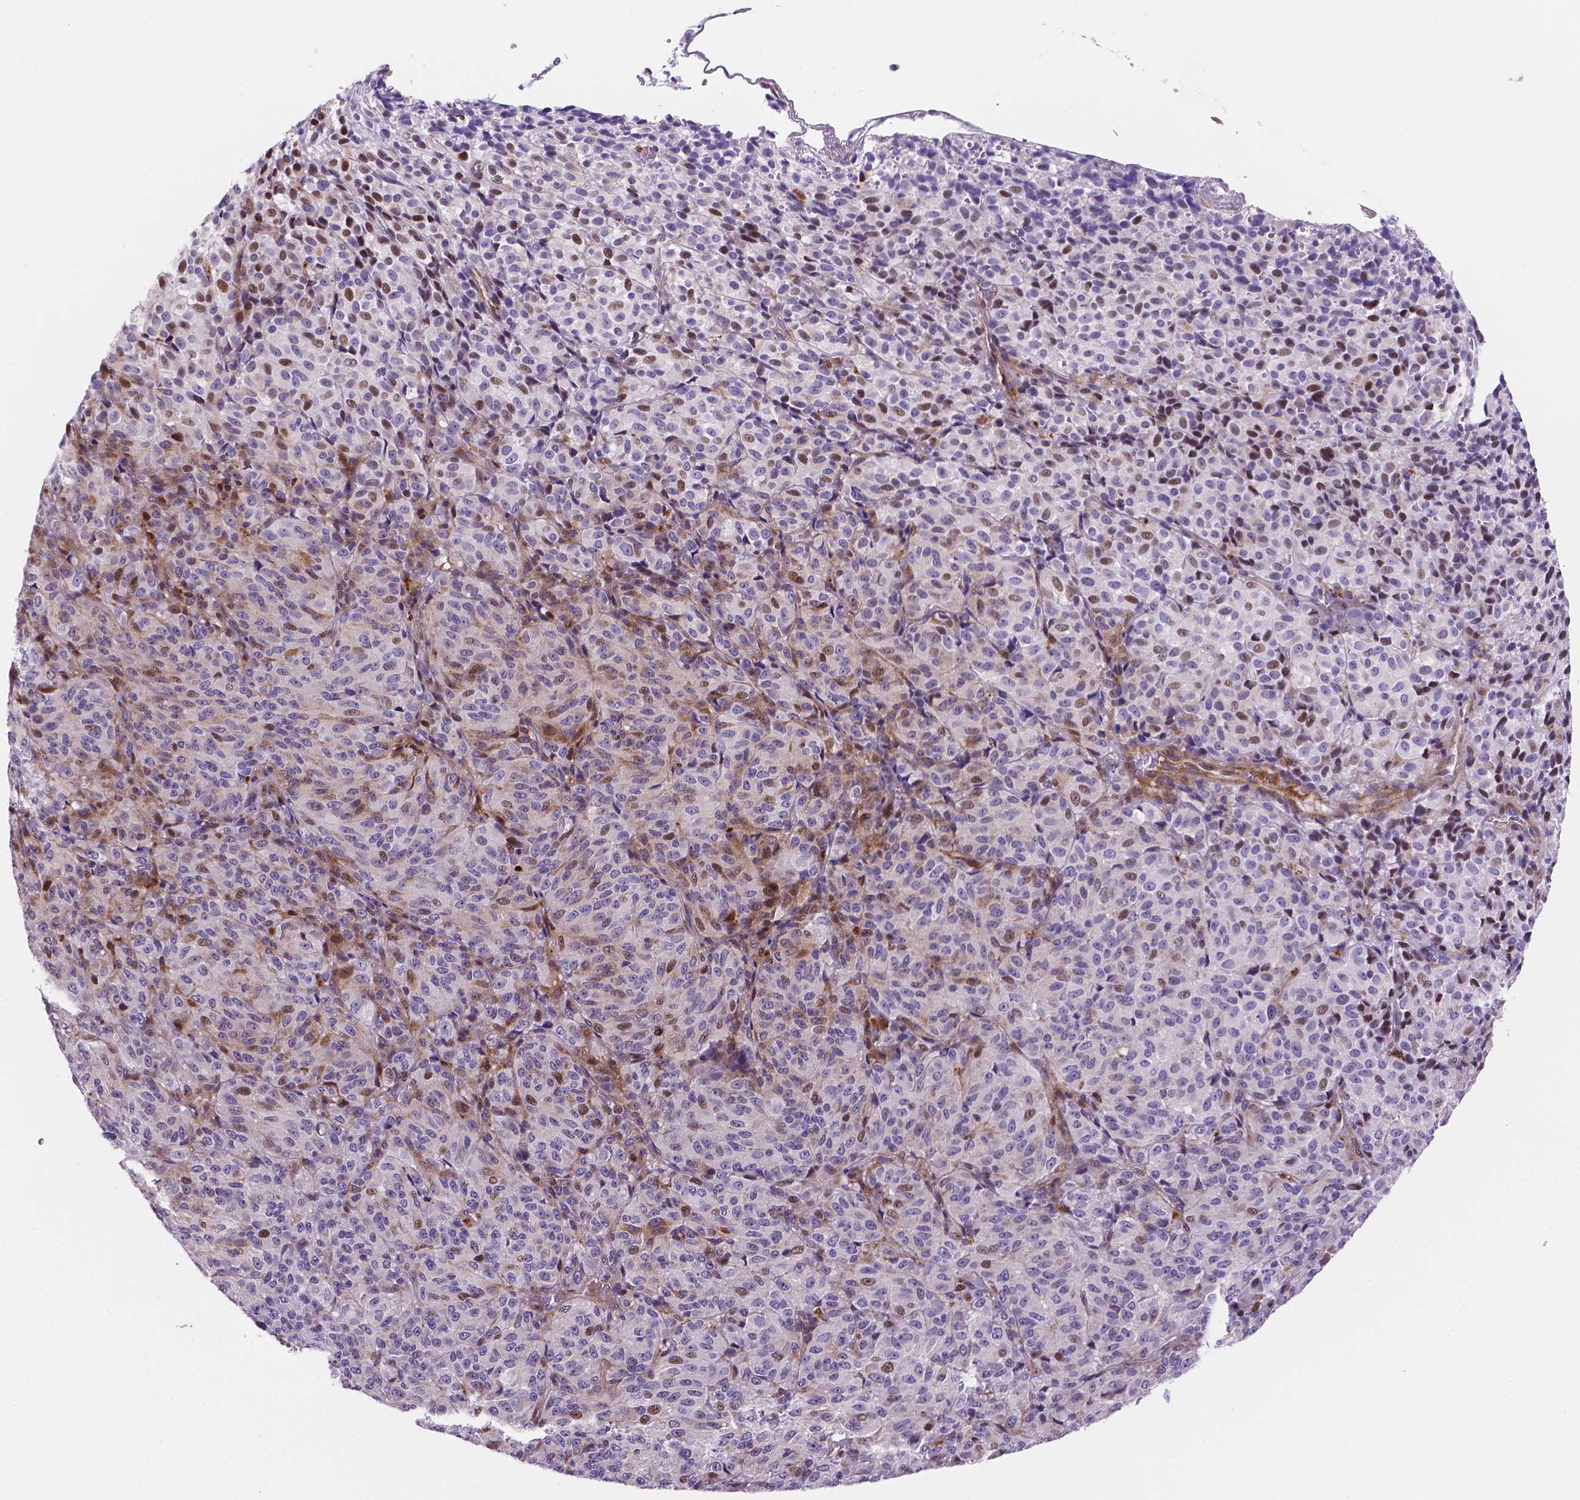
{"staining": {"intensity": "negative", "quantity": "none", "location": "none"}, "tissue": "melanoma", "cell_type": "Tumor cells", "image_type": "cancer", "snomed": [{"axis": "morphology", "description": "Malignant melanoma, Metastatic site"}, {"axis": "topography", "description": "Brain"}], "caption": "Immunohistochemistry (IHC) image of neoplastic tissue: human malignant melanoma (metastatic site) stained with DAB (3,3'-diaminobenzidine) displays no significant protein expression in tumor cells.", "gene": "TM4SF20", "patient": {"sex": "female", "age": 56}}